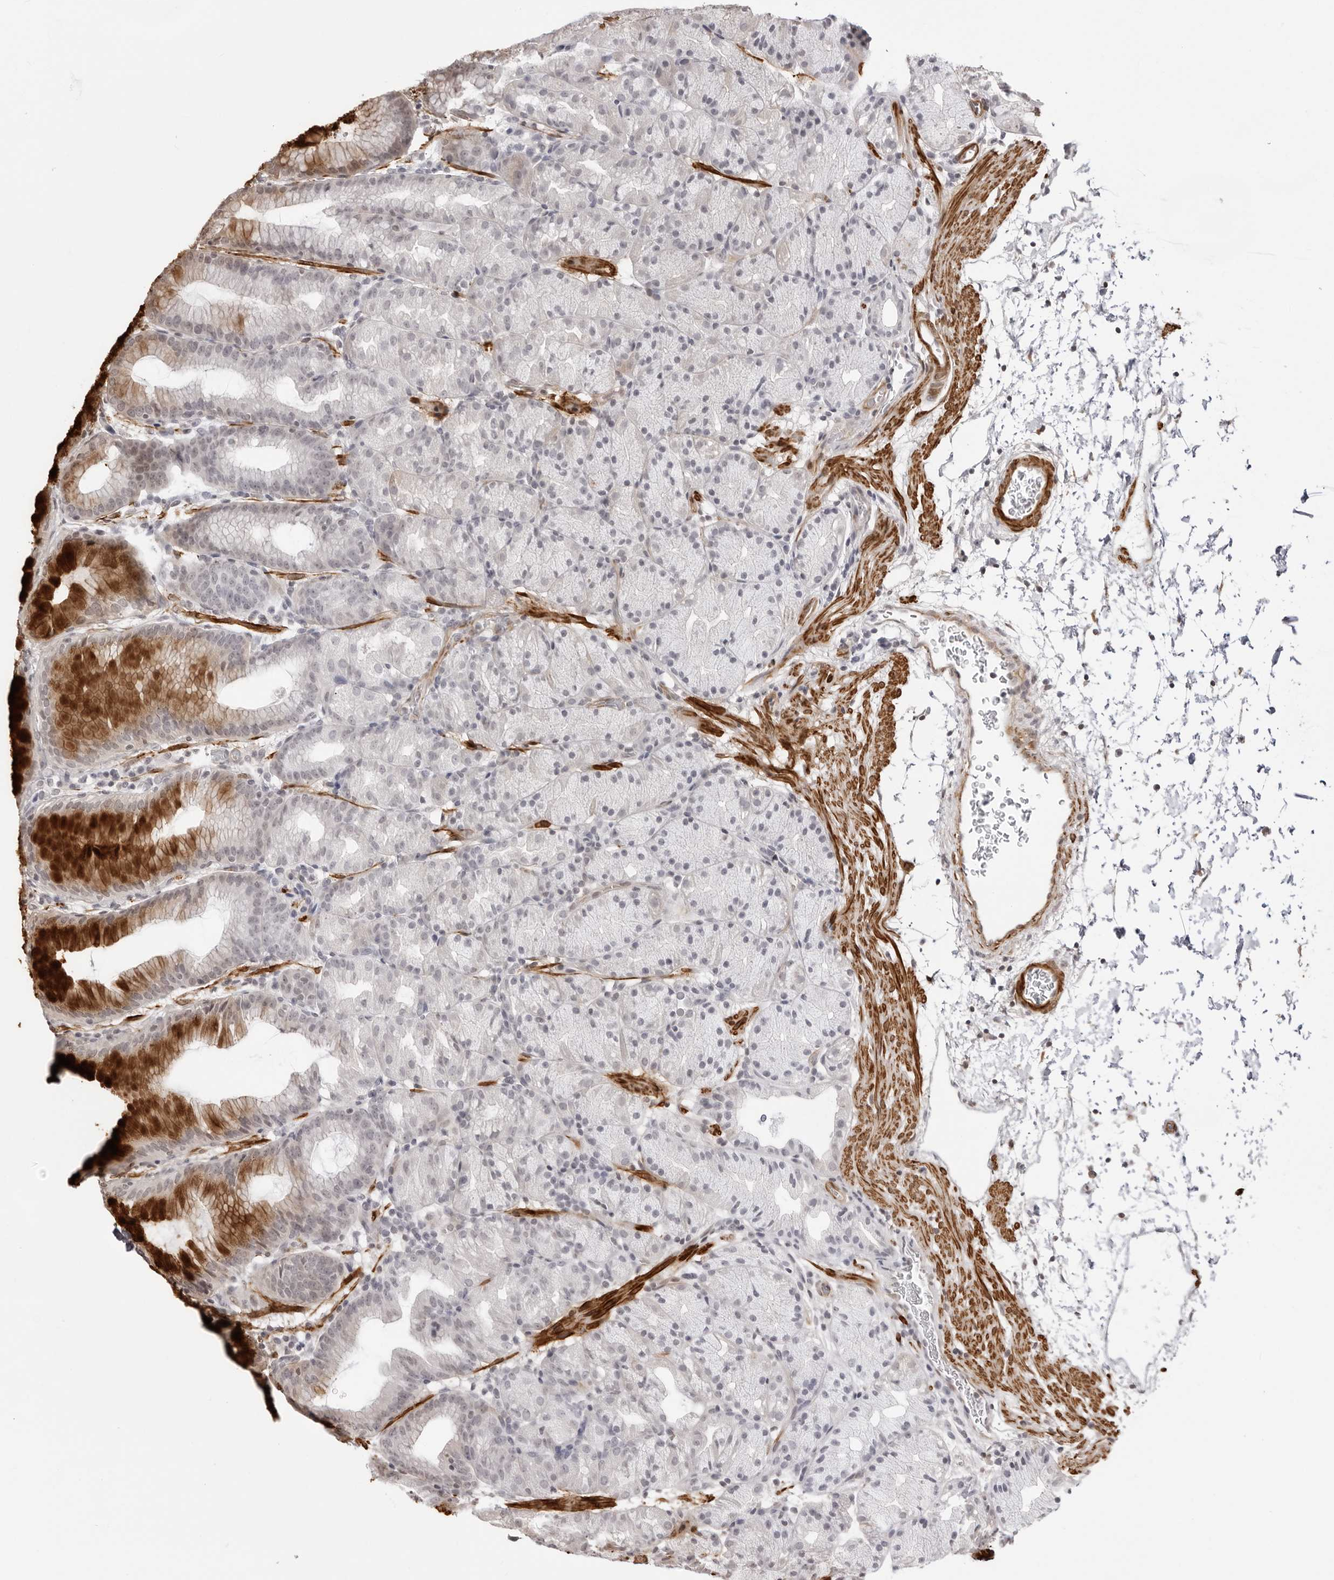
{"staining": {"intensity": "strong", "quantity": "<25%", "location": "cytoplasmic/membranous"}, "tissue": "stomach", "cell_type": "Glandular cells", "image_type": "normal", "snomed": [{"axis": "morphology", "description": "Normal tissue, NOS"}, {"axis": "topography", "description": "Stomach, upper"}], "caption": "This is a photomicrograph of IHC staining of unremarkable stomach, which shows strong expression in the cytoplasmic/membranous of glandular cells.", "gene": "UNK", "patient": {"sex": "male", "age": 48}}